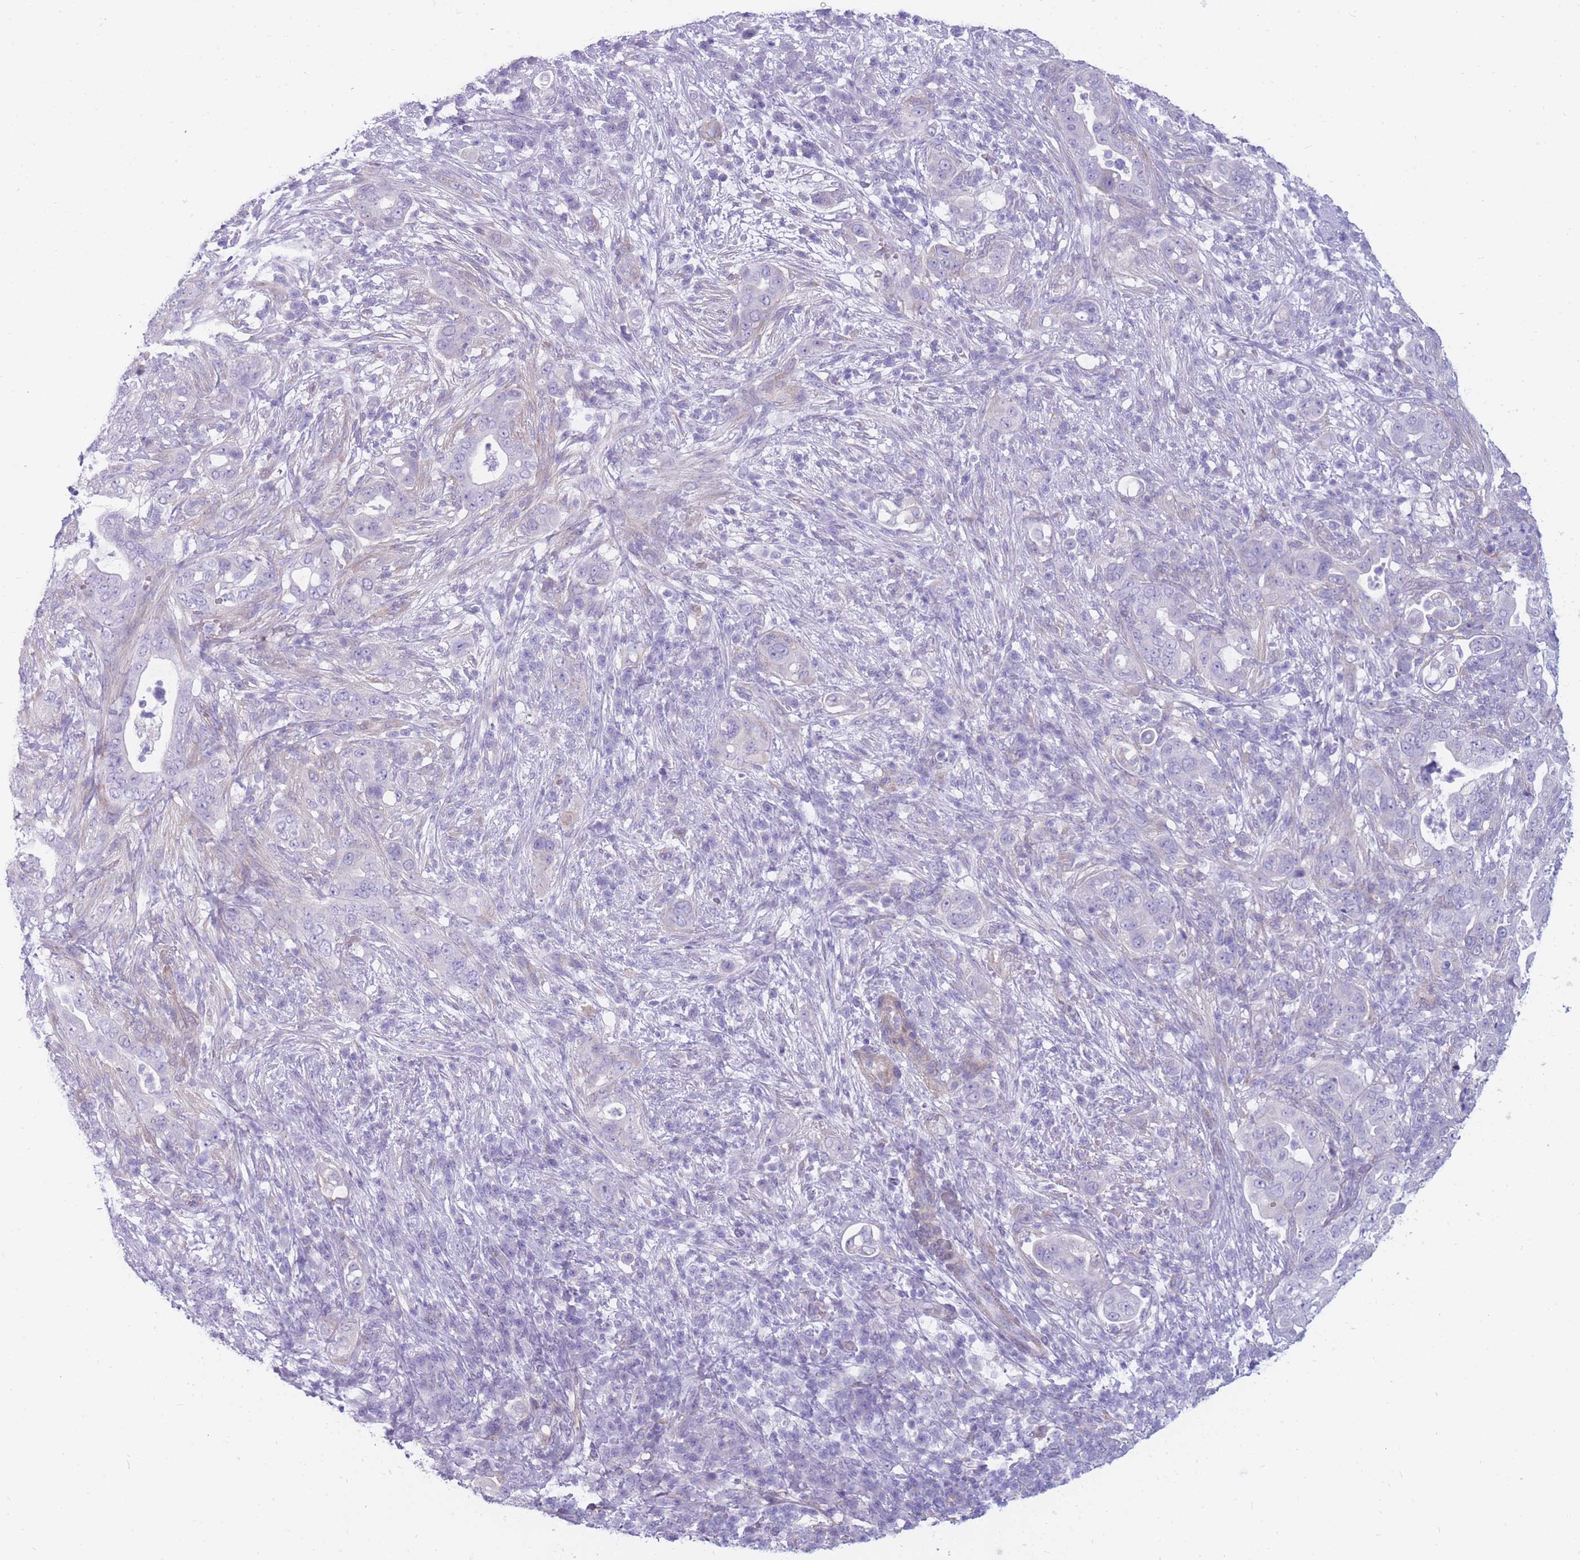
{"staining": {"intensity": "negative", "quantity": "none", "location": "none"}, "tissue": "pancreatic cancer", "cell_type": "Tumor cells", "image_type": "cancer", "snomed": [{"axis": "morphology", "description": "Adenocarcinoma, NOS"}, {"axis": "topography", "description": "Pancreas"}], "caption": "Adenocarcinoma (pancreatic) was stained to show a protein in brown. There is no significant expression in tumor cells.", "gene": "MTSS2", "patient": {"sex": "female", "age": 63}}